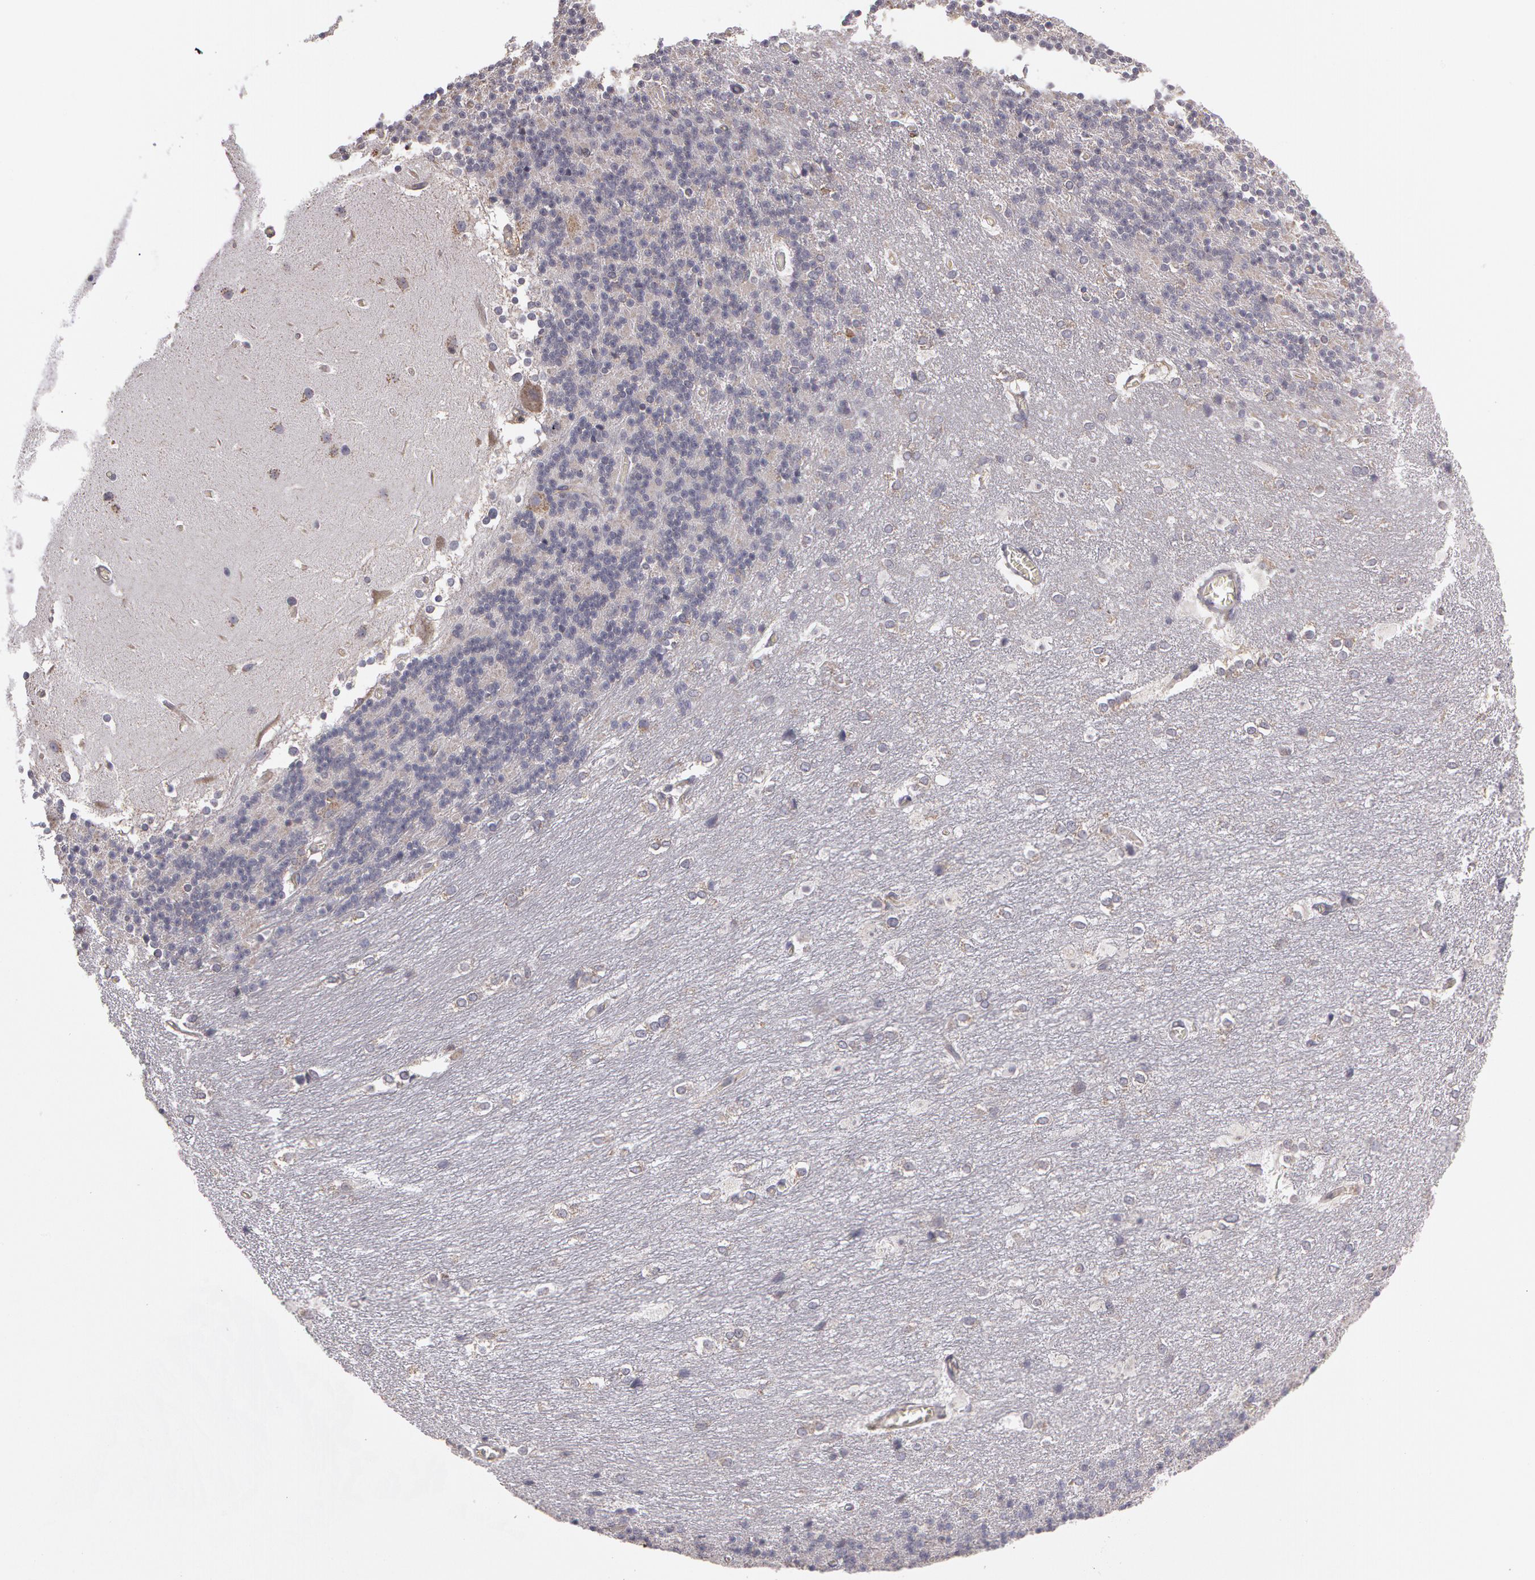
{"staining": {"intensity": "negative", "quantity": "none", "location": "none"}, "tissue": "cerebellum", "cell_type": "Cells in granular layer", "image_type": "normal", "snomed": [{"axis": "morphology", "description": "Normal tissue, NOS"}, {"axis": "topography", "description": "Cerebellum"}], "caption": "Immunohistochemistry image of benign human cerebellum stained for a protein (brown), which exhibits no staining in cells in granular layer.", "gene": "NEK9", "patient": {"sex": "female", "age": 19}}